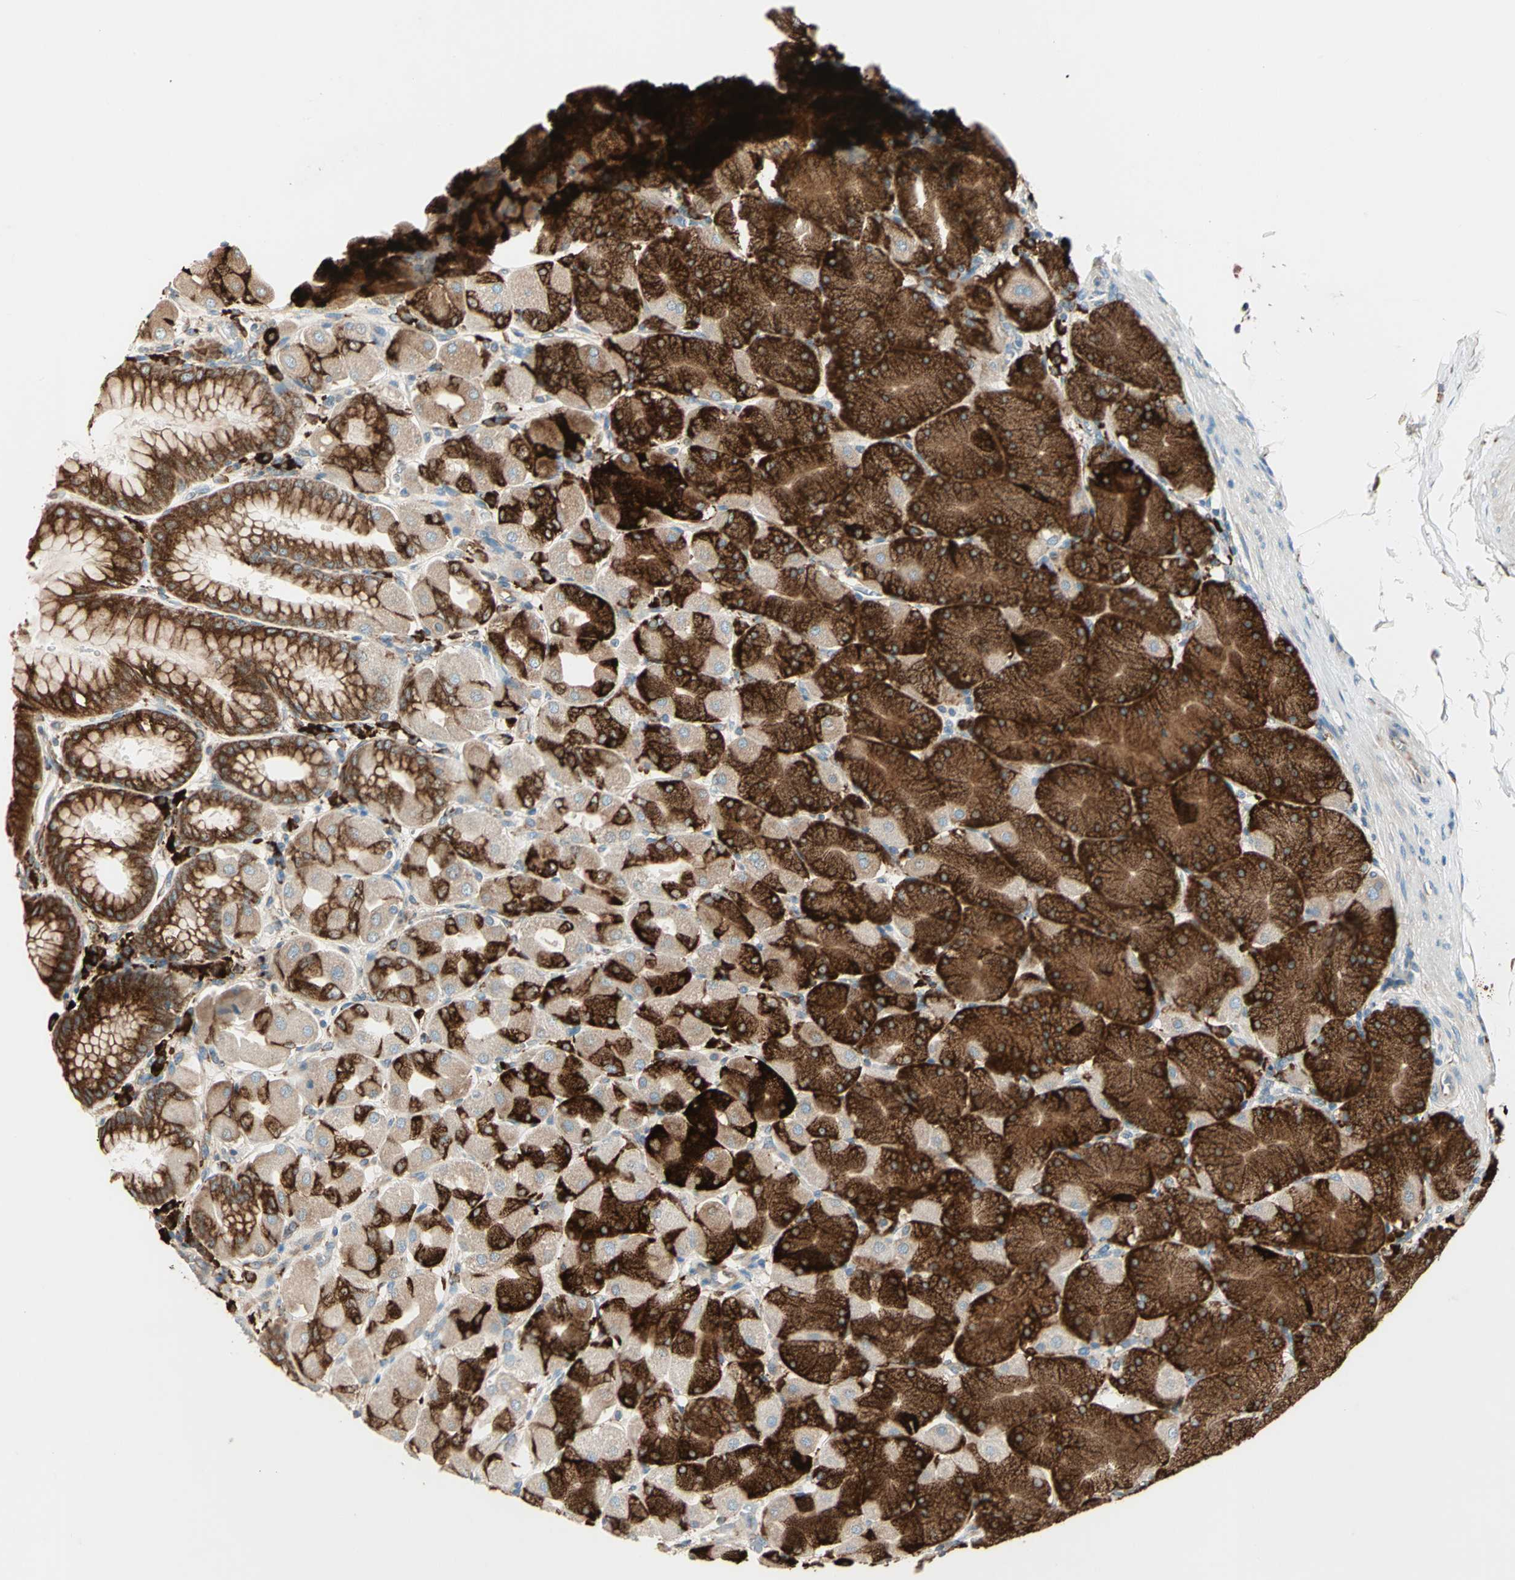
{"staining": {"intensity": "strong", "quantity": ">75%", "location": "cytoplasmic/membranous"}, "tissue": "stomach", "cell_type": "Glandular cells", "image_type": "normal", "snomed": [{"axis": "morphology", "description": "Normal tissue, NOS"}, {"axis": "topography", "description": "Stomach, upper"}], "caption": "Protein staining by immunohistochemistry exhibits strong cytoplasmic/membranous expression in about >75% of glandular cells in benign stomach. (Stains: DAB in brown, nuclei in blue, Microscopy: brightfield microscopy at high magnification).", "gene": "PDIA4", "patient": {"sex": "female", "age": 56}}